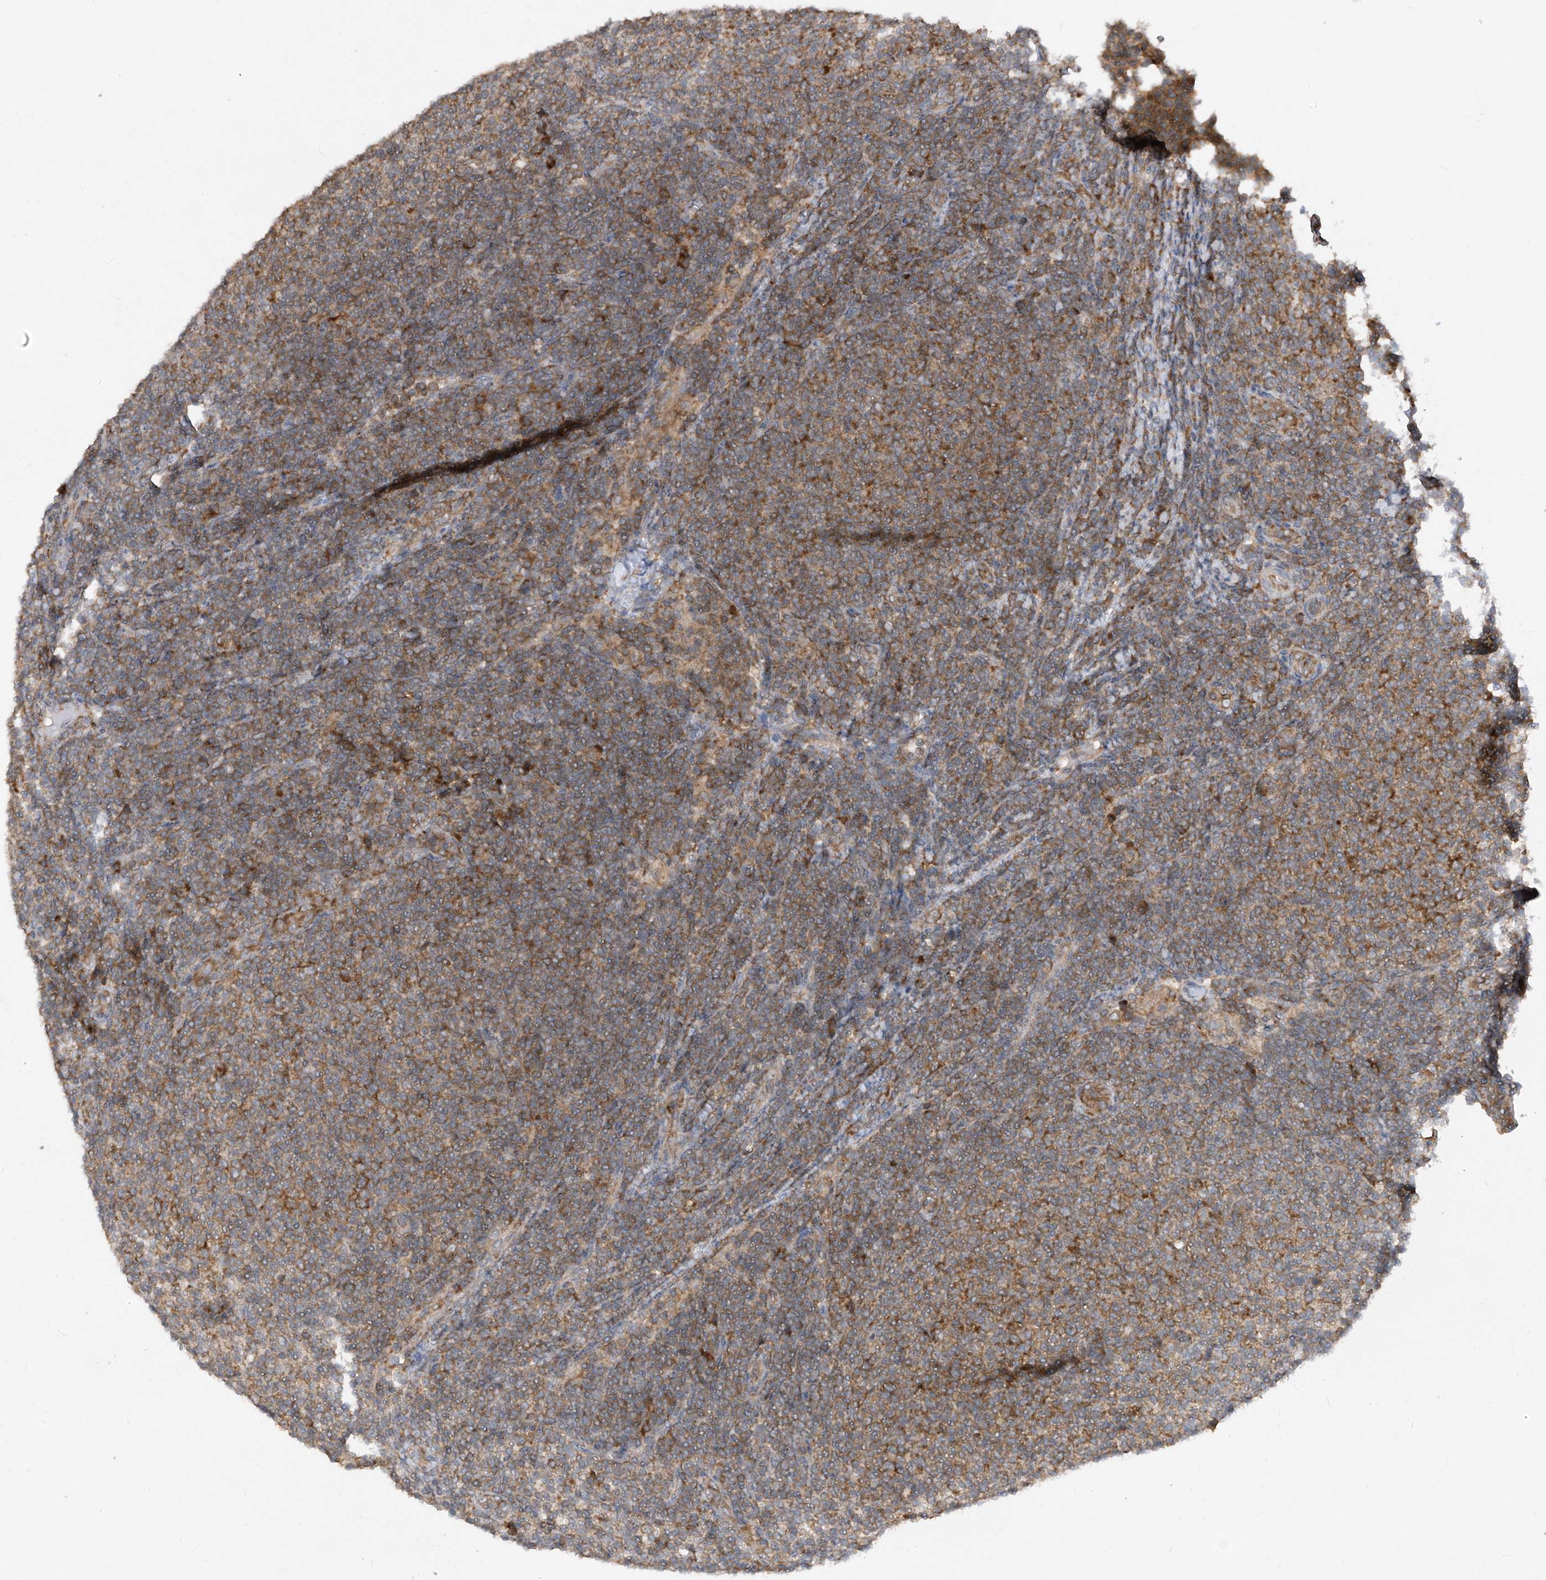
{"staining": {"intensity": "moderate", "quantity": ">75%", "location": "cytoplasmic/membranous"}, "tissue": "lymphoma", "cell_type": "Tumor cells", "image_type": "cancer", "snomed": [{"axis": "morphology", "description": "Malignant lymphoma, non-Hodgkin's type, Low grade"}, {"axis": "topography", "description": "Lymph node"}], "caption": "About >75% of tumor cells in human malignant lymphoma, non-Hodgkin's type (low-grade) exhibit moderate cytoplasmic/membranous protein staining as visualized by brown immunohistochemical staining.", "gene": "RPL34", "patient": {"sex": "male", "age": 66}}